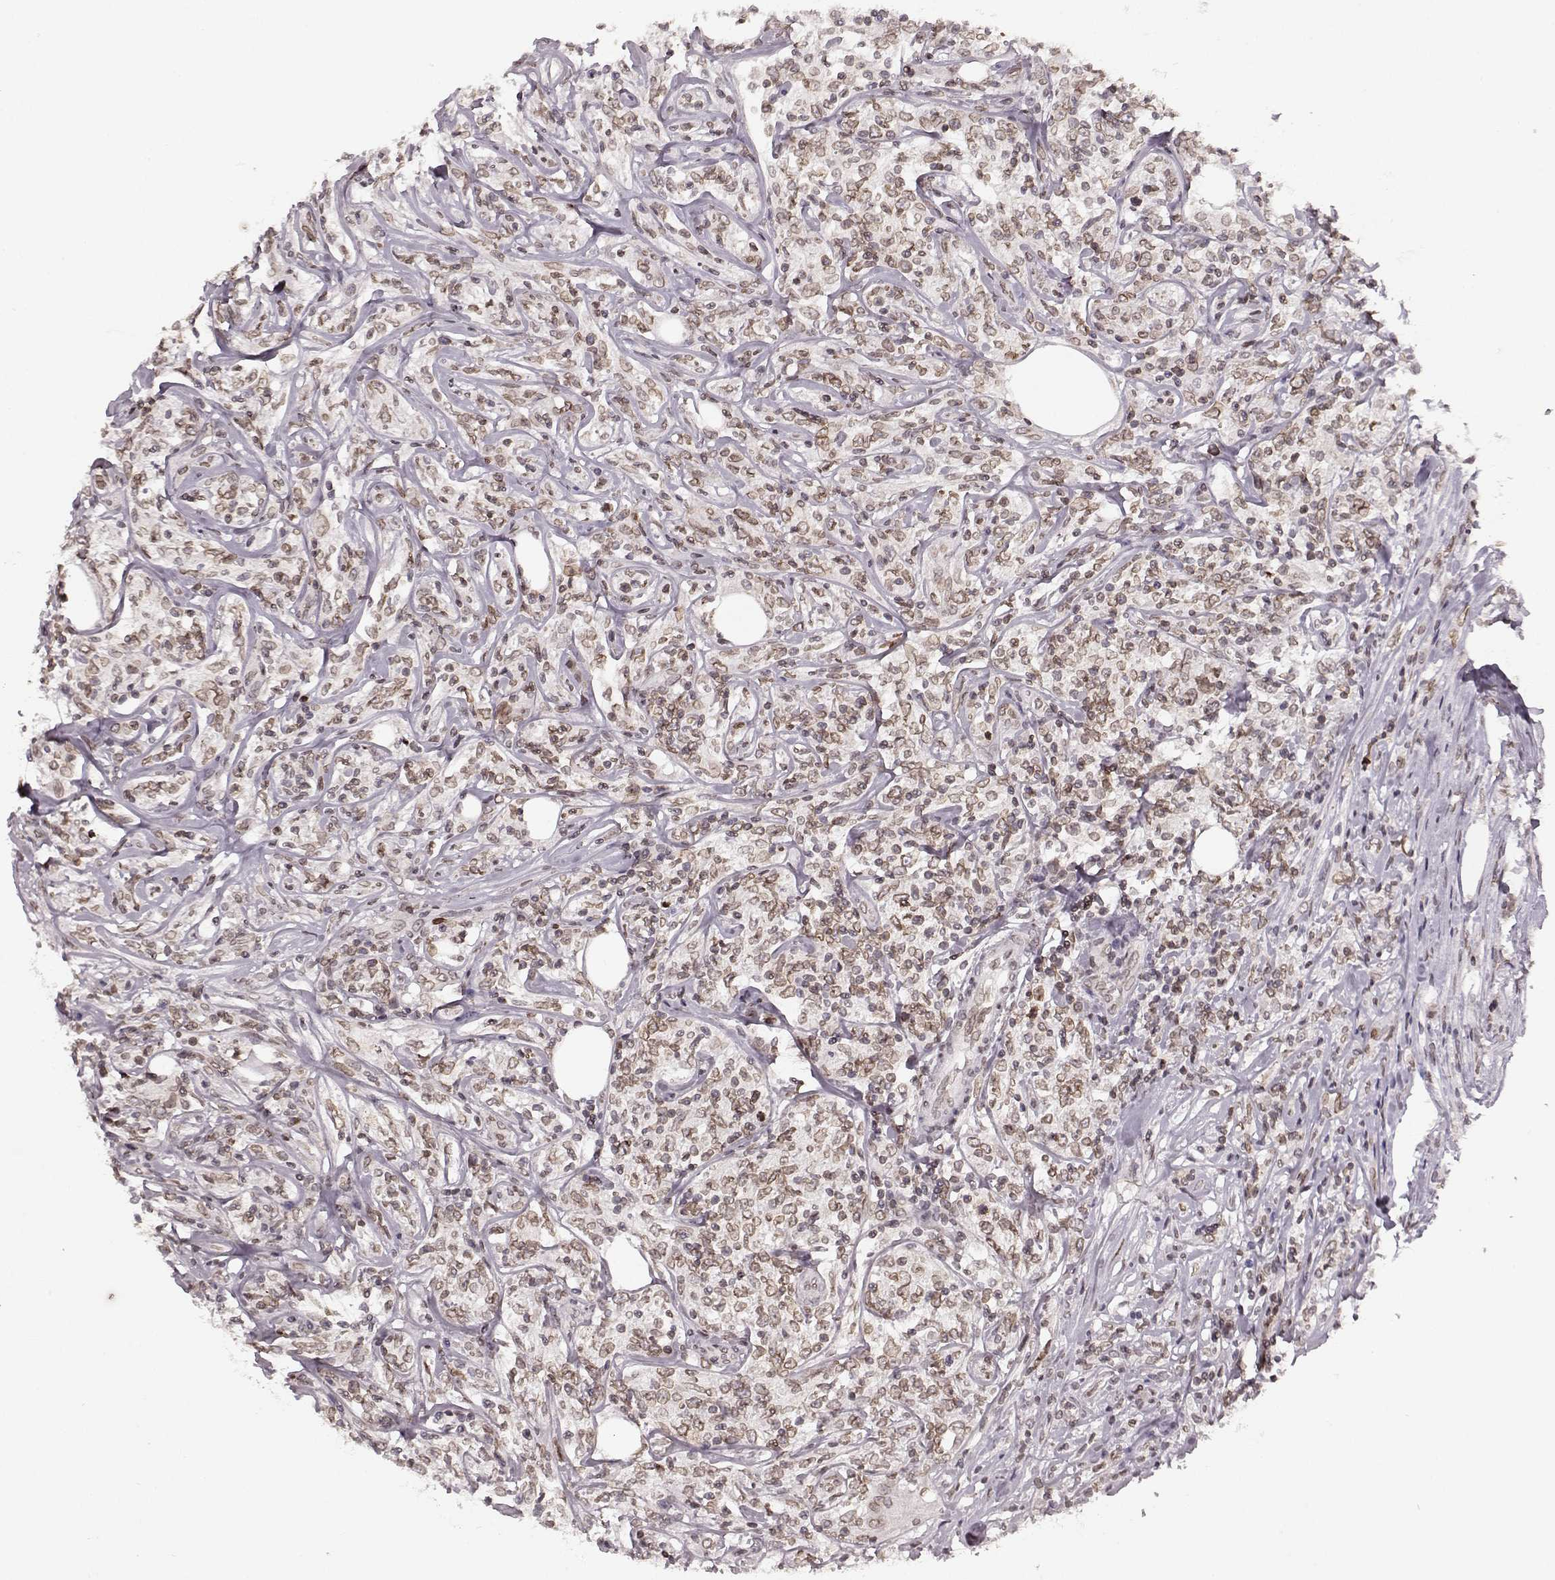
{"staining": {"intensity": "moderate", "quantity": ">75%", "location": "cytoplasmic/membranous,nuclear"}, "tissue": "lymphoma", "cell_type": "Tumor cells", "image_type": "cancer", "snomed": [{"axis": "morphology", "description": "Malignant lymphoma, non-Hodgkin's type, High grade"}, {"axis": "topography", "description": "Lymph node"}], "caption": "About >75% of tumor cells in lymphoma reveal moderate cytoplasmic/membranous and nuclear protein staining as visualized by brown immunohistochemical staining.", "gene": "DCAF12", "patient": {"sex": "female", "age": 84}}